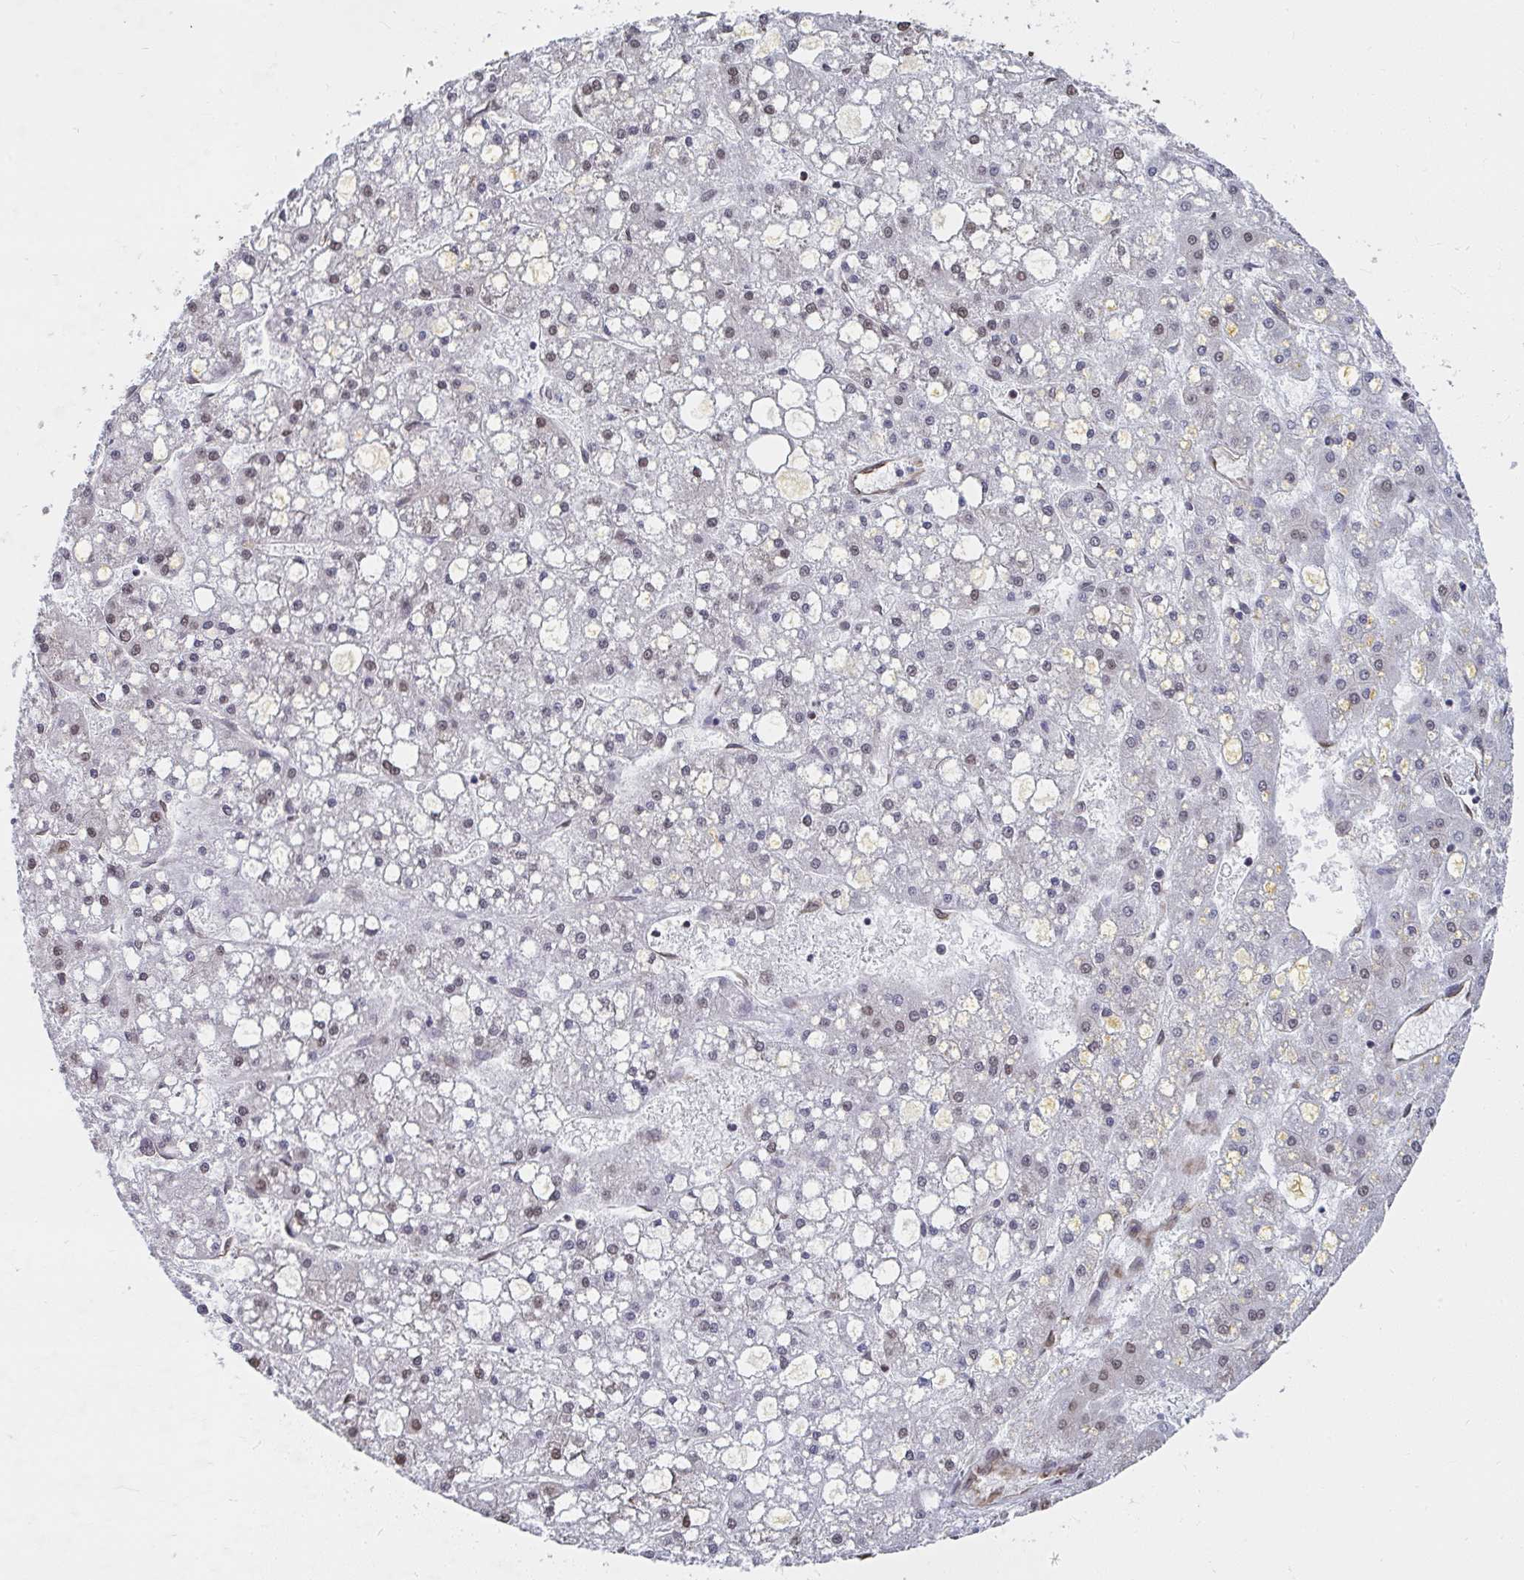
{"staining": {"intensity": "weak", "quantity": "<25%", "location": "nuclear"}, "tissue": "liver cancer", "cell_type": "Tumor cells", "image_type": "cancer", "snomed": [{"axis": "morphology", "description": "Carcinoma, Hepatocellular, NOS"}, {"axis": "topography", "description": "Liver"}], "caption": "An immunohistochemistry image of liver hepatocellular carcinoma is shown. There is no staining in tumor cells of liver hepatocellular carcinoma.", "gene": "SYNCRIP", "patient": {"sex": "male", "age": 67}}